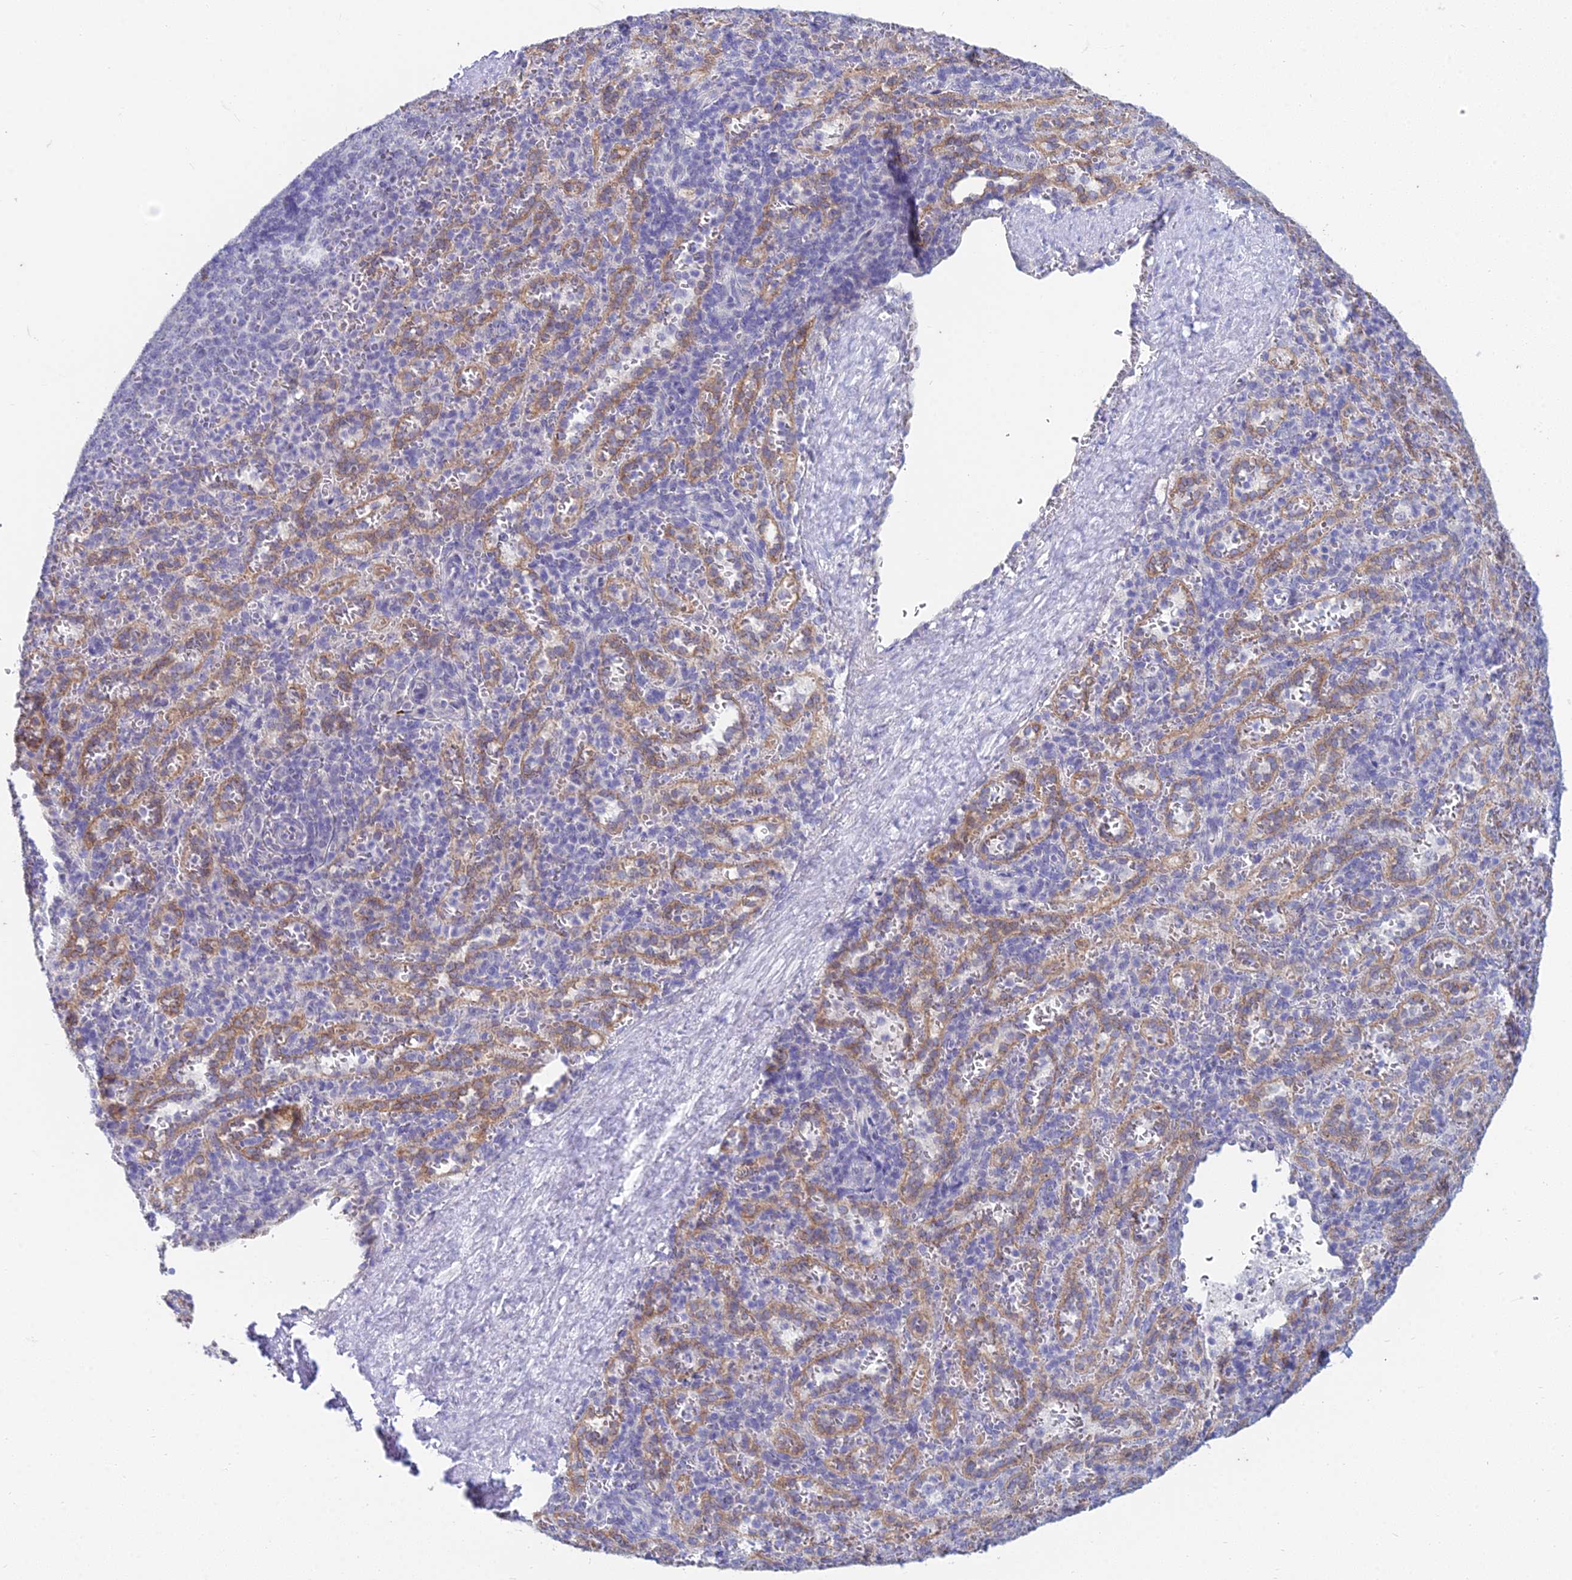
{"staining": {"intensity": "negative", "quantity": "none", "location": "none"}, "tissue": "spleen", "cell_type": "Cells in red pulp", "image_type": "normal", "snomed": [{"axis": "morphology", "description": "Normal tissue, NOS"}, {"axis": "topography", "description": "Spleen"}], "caption": "Photomicrograph shows no significant protein positivity in cells in red pulp of benign spleen. (DAB (3,3'-diaminobenzidine) IHC with hematoxylin counter stain).", "gene": "EEF2KMT", "patient": {"sex": "female", "age": 21}}